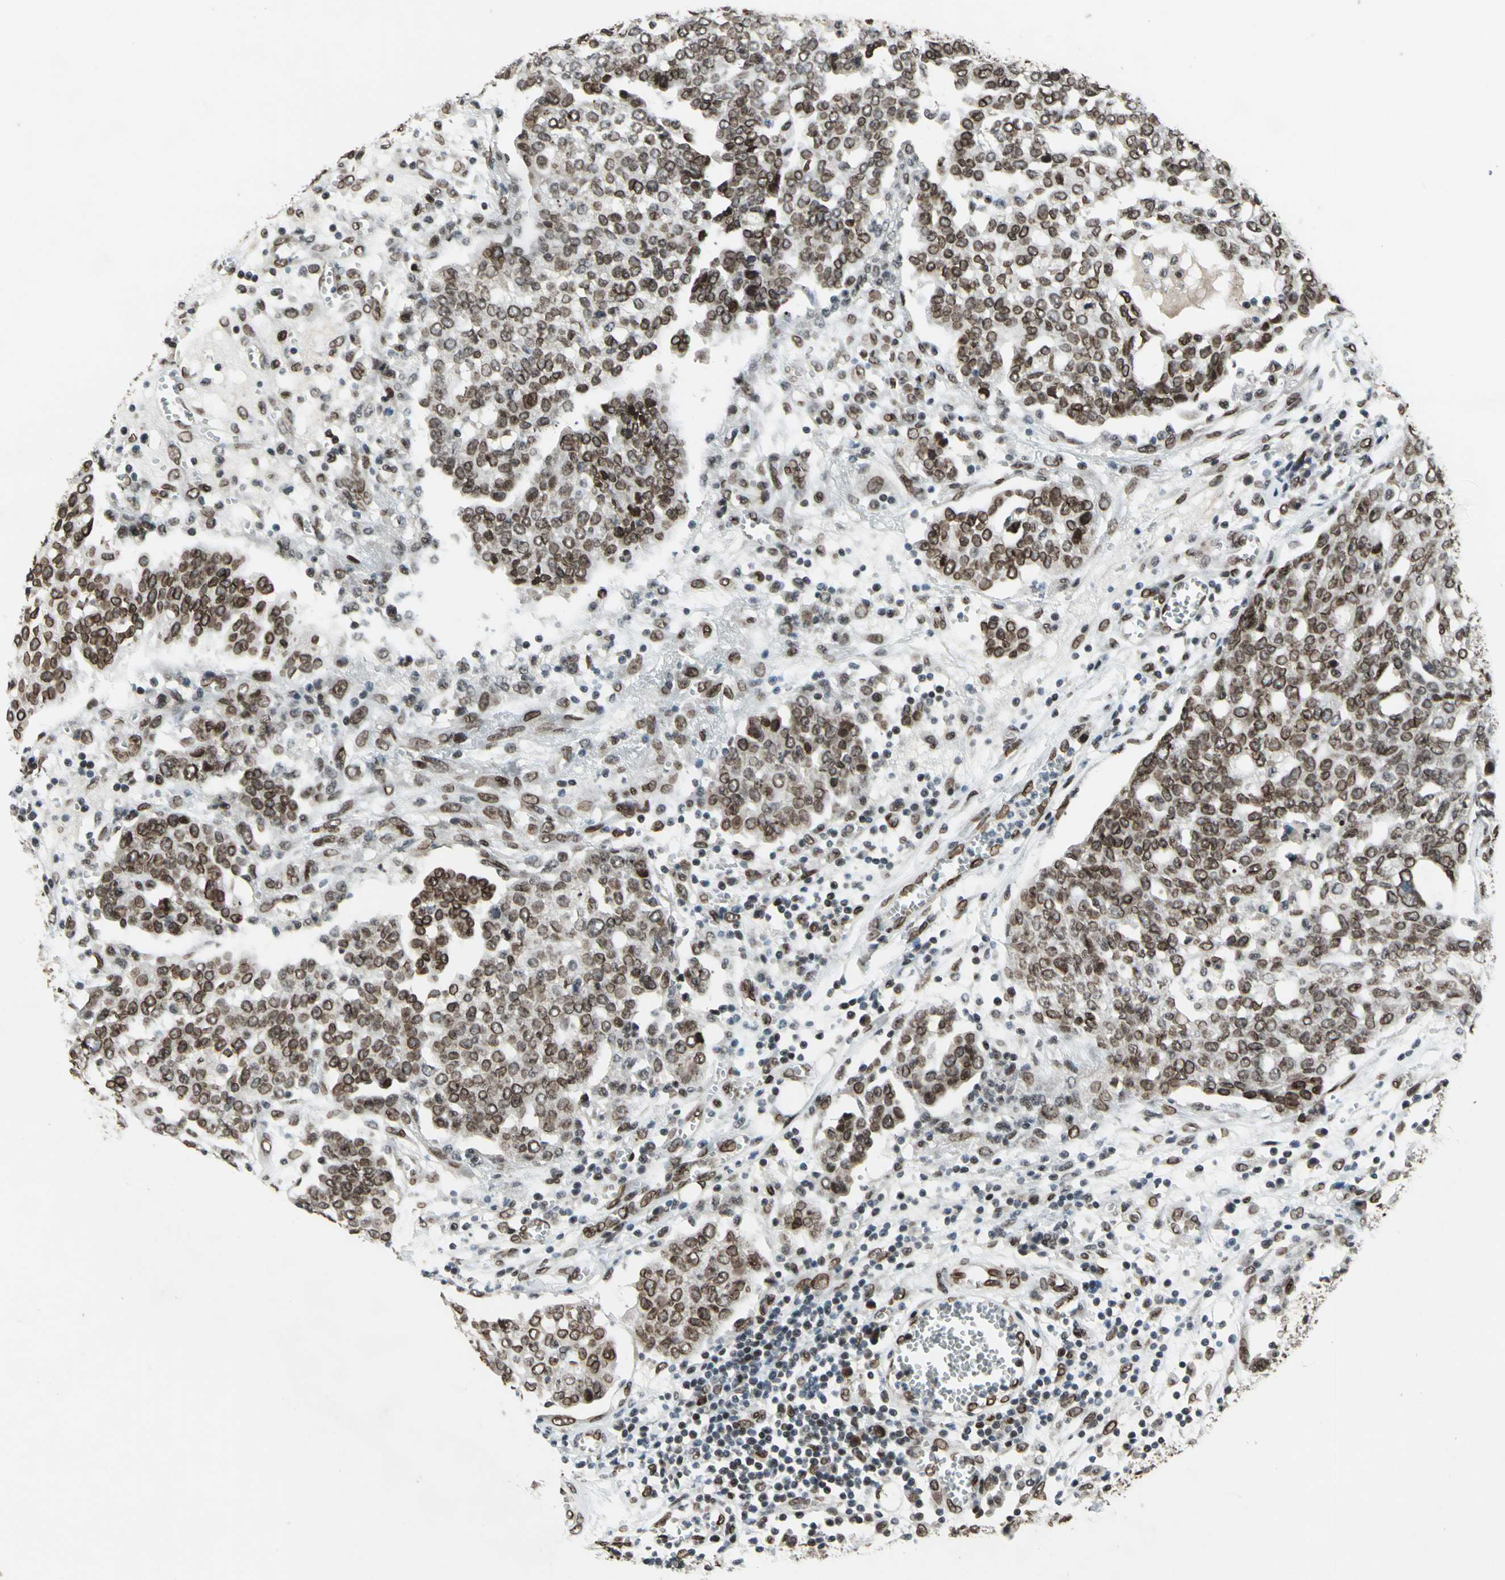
{"staining": {"intensity": "strong", "quantity": ">75%", "location": "cytoplasmic/membranous,nuclear"}, "tissue": "ovarian cancer", "cell_type": "Tumor cells", "image_type": "cancer", "snomed": [{"axis": "morphology", "description": "Cystadenocarcinoma, serous, NOS"}, {"axis": "topography", "description": "Soft tissue"}, {"axis": "topography", "description": "Ovary"}], "caption": "Ovarian cancer stained with DAB immunohistochemistry demonstrates high levels of strong cytoplasmic/membranous and nuclear expression in approximately >75% of tumor cells.", "gene": "ISY1", "patient": {"sex": "female", "age": 57}}